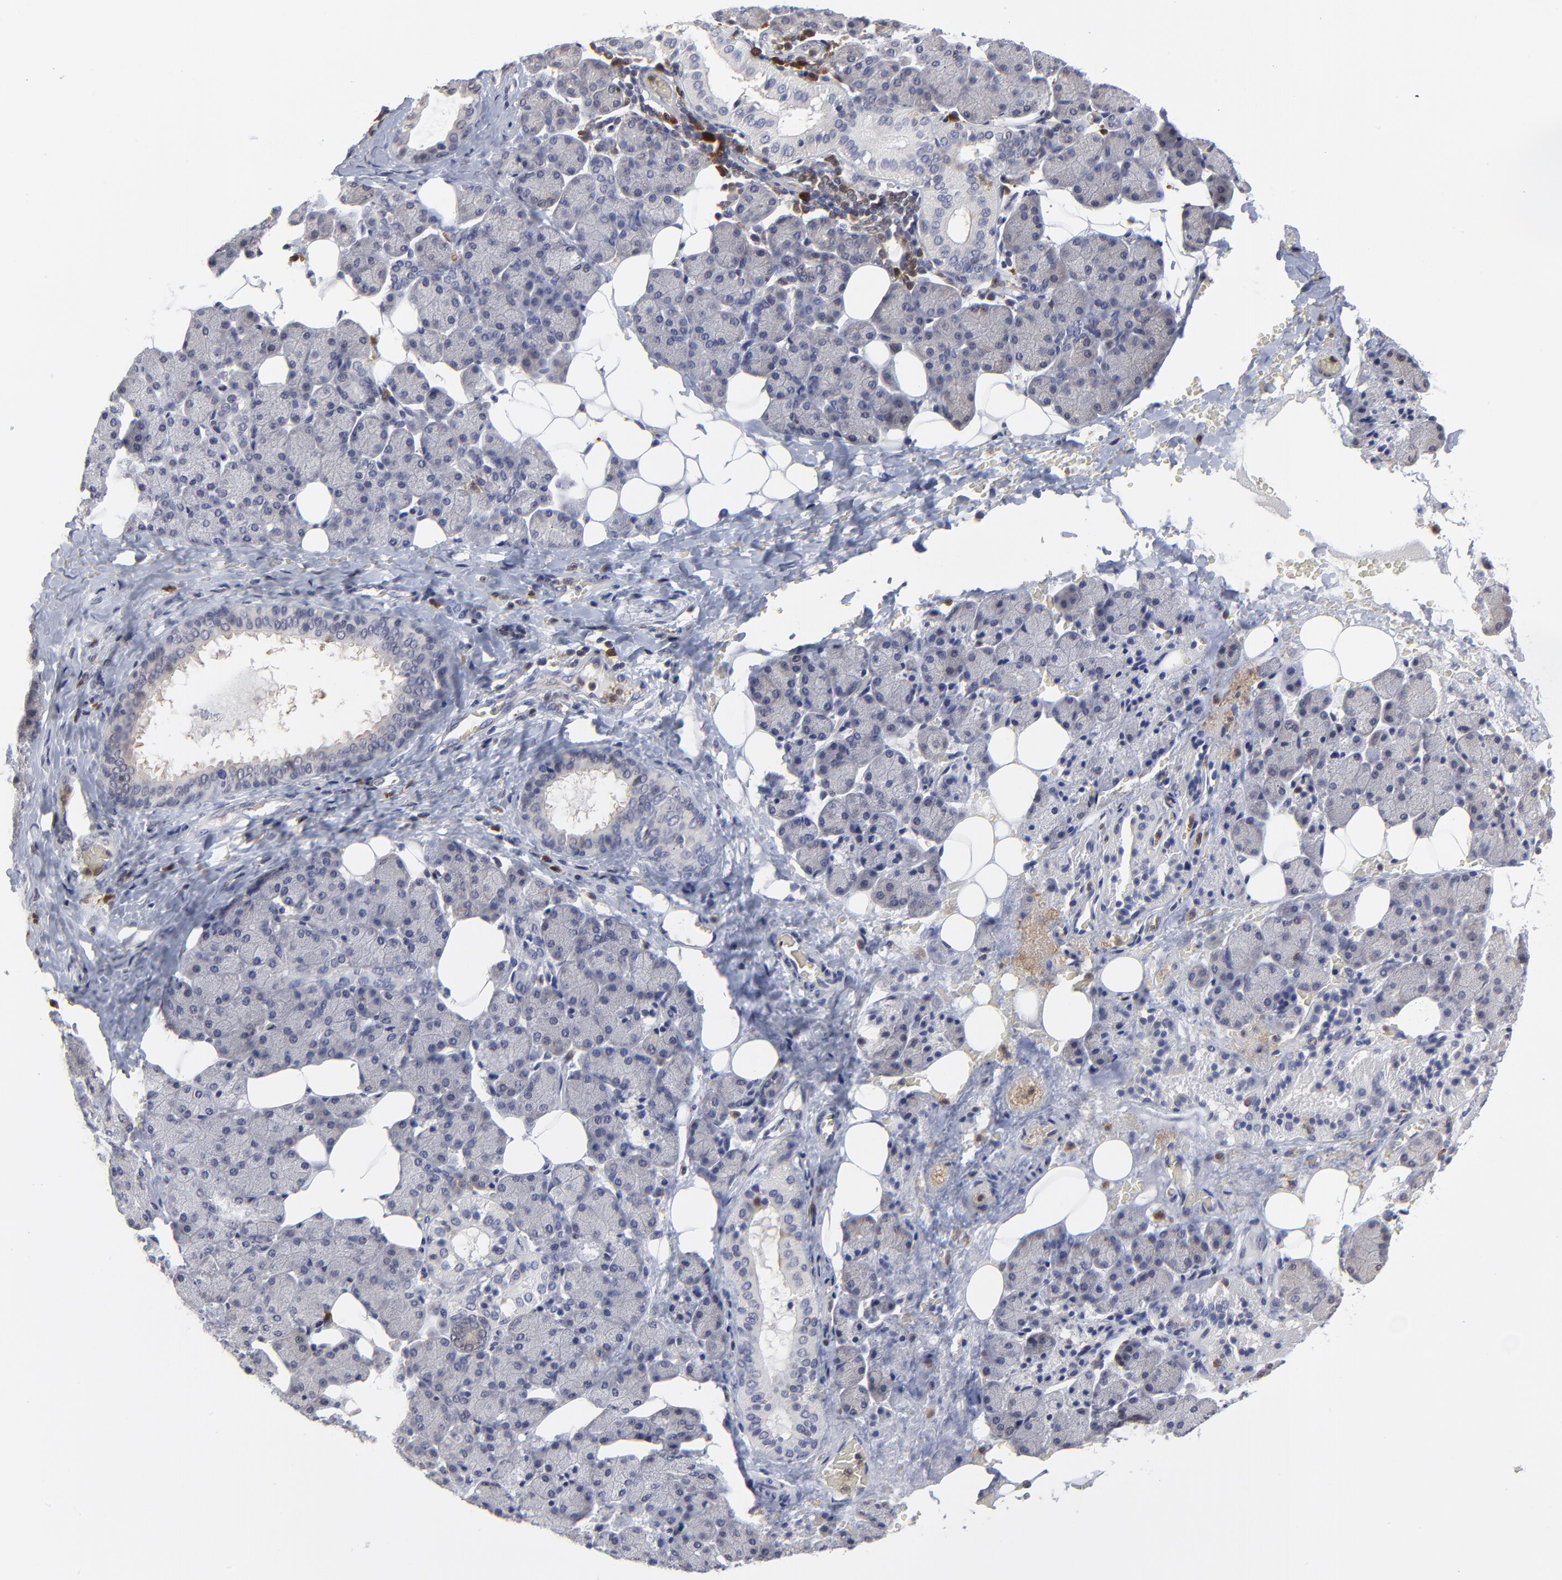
{"staining": {"intensity": "negative", "quantity": "none", "location": "none"}, "tissue": "salivary gland", "cell_type": "Glandular cells", "image_type": "normal", "snomed": [{"axis": "morphology", "description": "Normal tissue, NOS"}, {"axis": "topography", "description": "Lymph node"}, {"axis": "topography", "description": "Salivary gland"}], "caption": "This is an immunohistochemistry photomicrograph of normal human salivary gland. There is no expression in glandular cells.", "gene": "CASP3", "patient": {"sex": "male", "age": 8}}